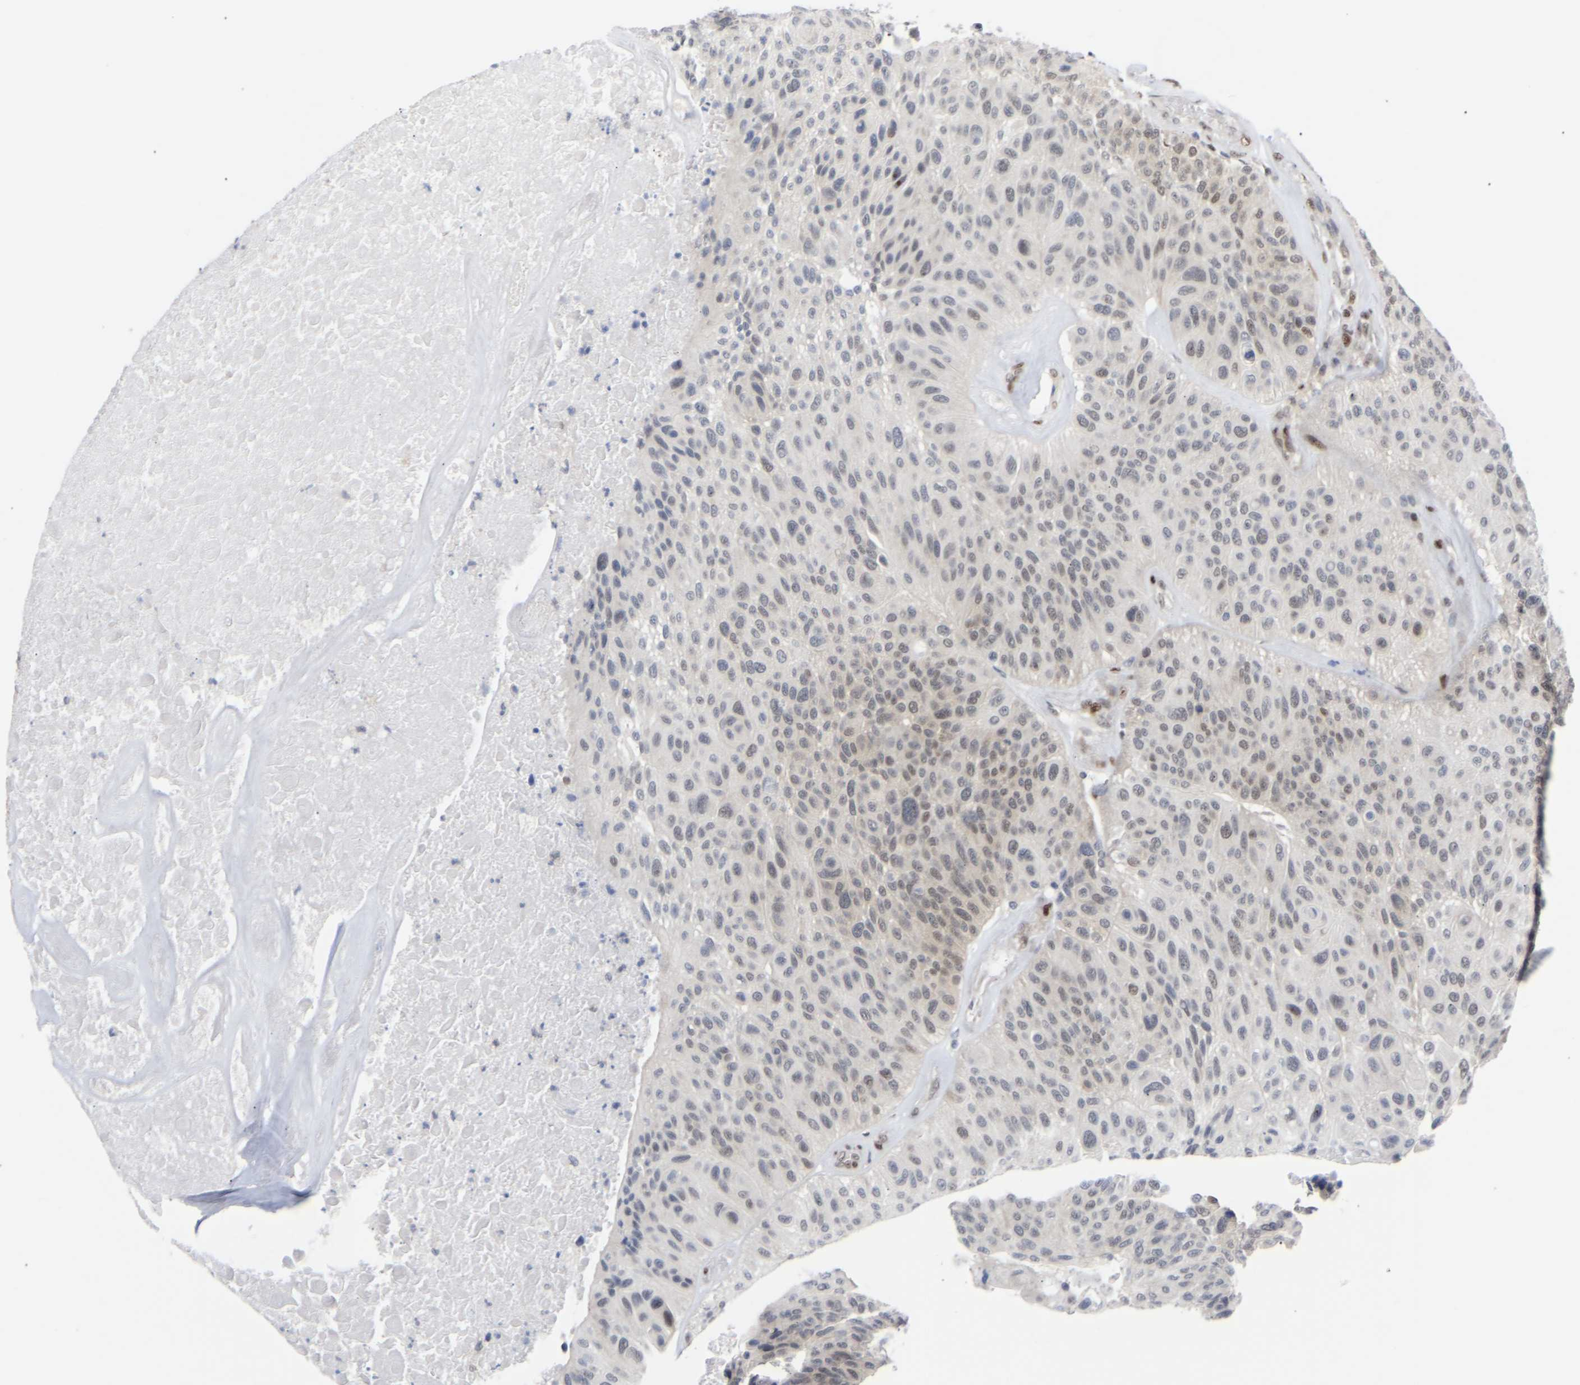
{"staining": {"intensity": "moderate", "quantity": "<25%", "location": "nuclear"}, "tissue": "urothelial cancer", "cell_type": "Tumor cells", "image_type": "cancer", "snomed": [{"axis": "morphology", "description": "Urothelial carcinoma, High grade"}, {"axis": "topography", "description": "Urinary bladder"}], "caption": "Brown immunohistochemical staining in human urothelial cancer exhibits moderate nuclear staining in about <25% of tumor cells.", "gene": "SSBP2", "patient": {"sex": "male", "age": 66}}